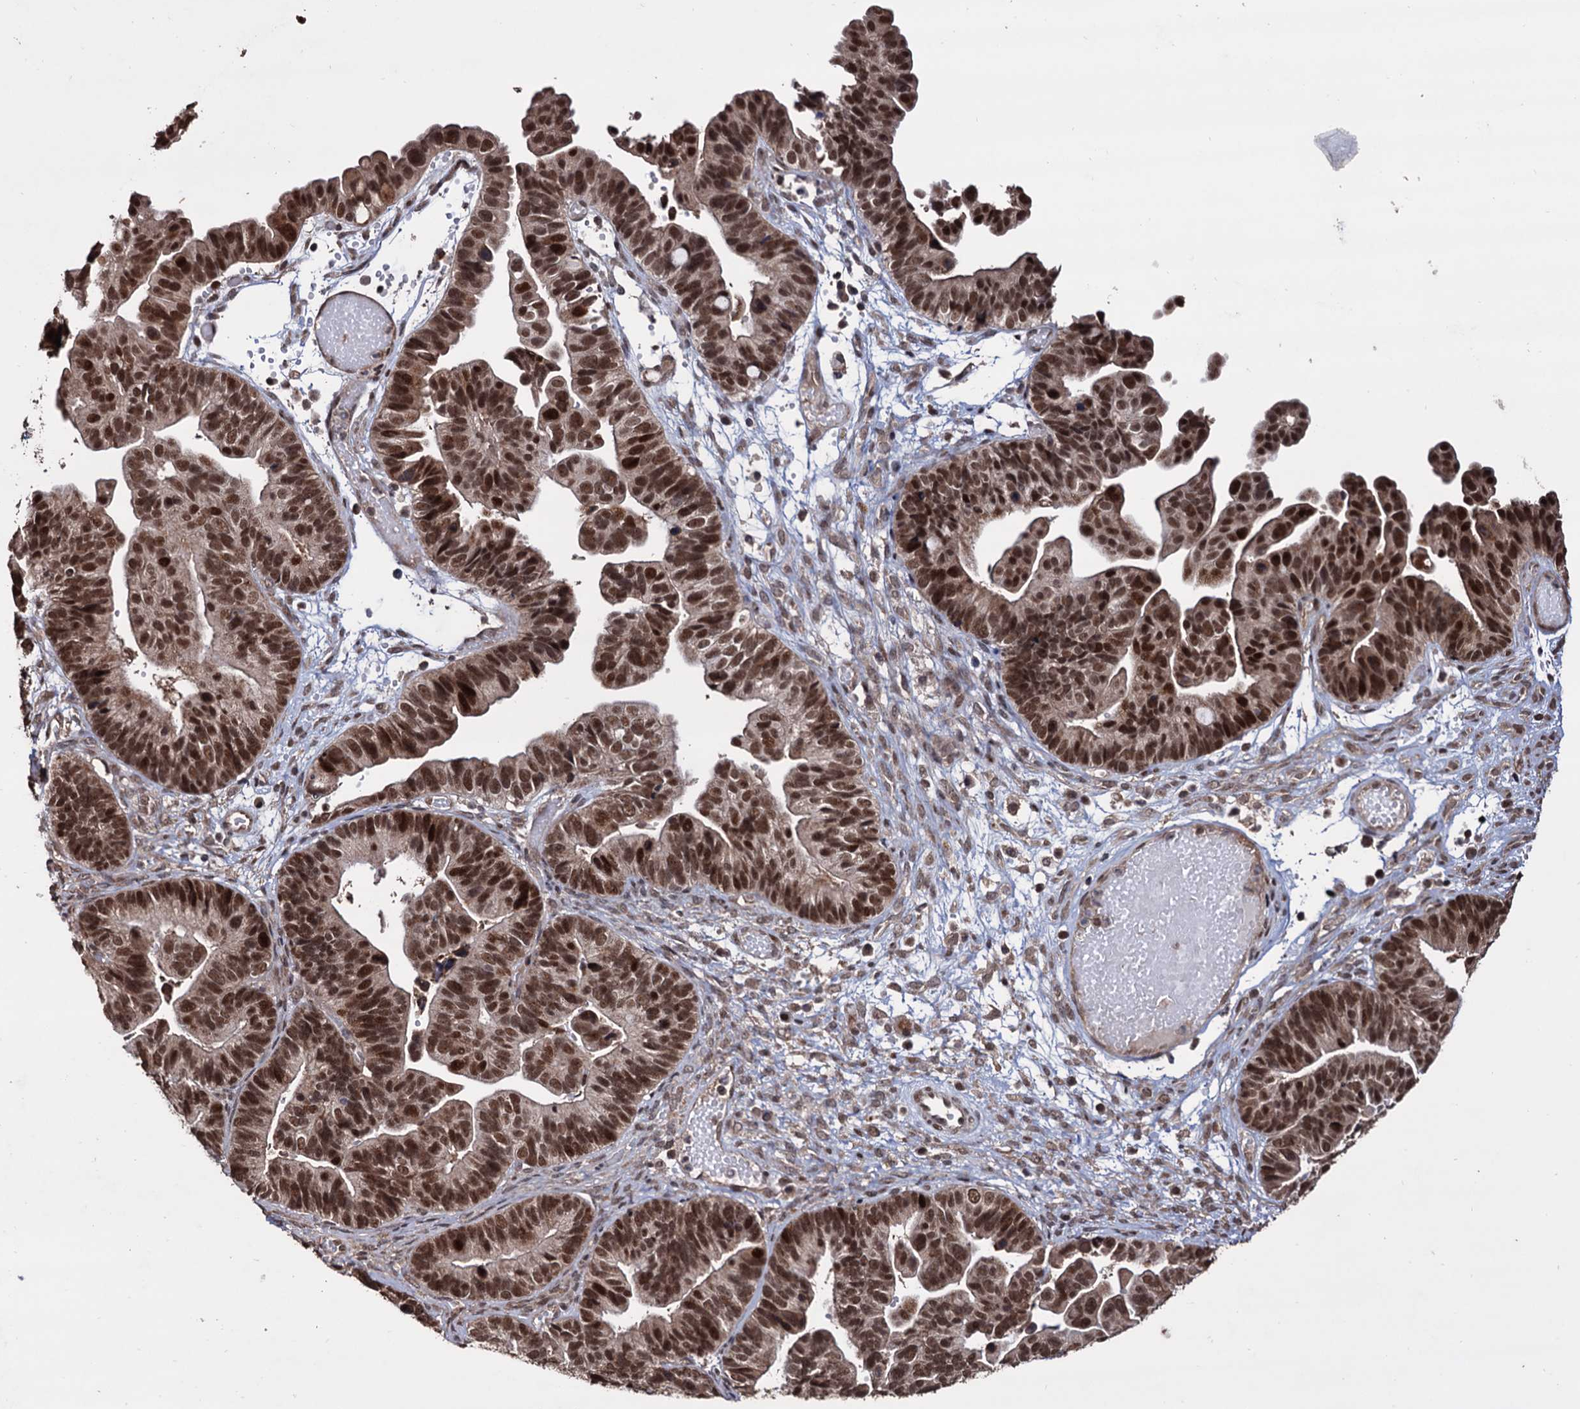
{"staining": {"intensity": "strong", "quantity": ">75%", "location": "cytoplasmic/membranous,nuclear"}, "tissue": "ovarian cancer", "cell_type": "Tumor cells", "image_type": "cancer", "snomed": [{"axis": "morphology", "description": "Cystadenocarcinoma, serous, NOS"}, {"axis": "topography", "description": "Ovary"}], "caption": "Ovarian serous cystadenocarcinoma stained with a protein marker reveals strong staining in tumor cells.", "gene": "KLF5", "patient": {"sex": "female", "age": 56}}